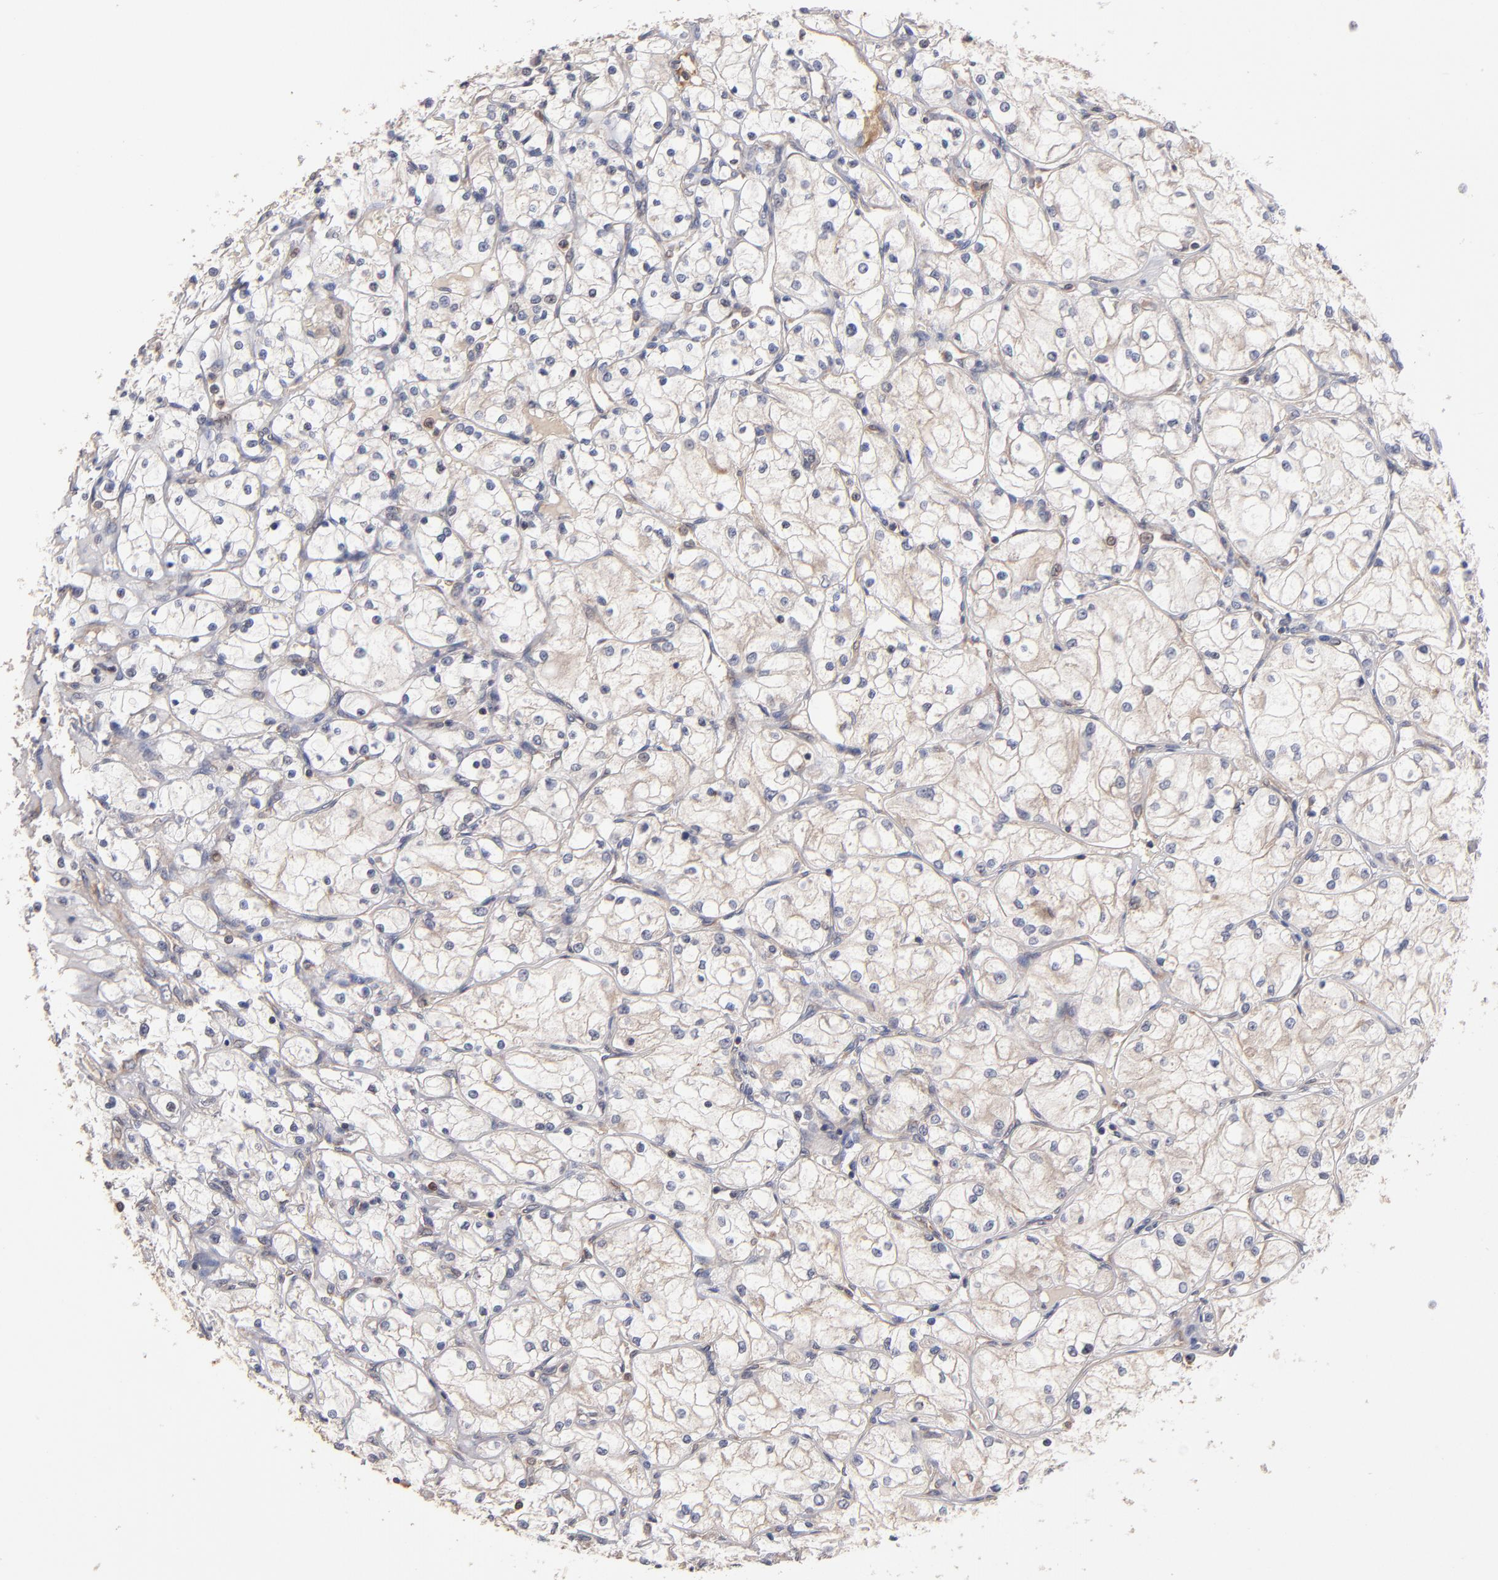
{"staining": {"intensity": "weak", "quantity": "<25%", "location": "cytoplasmic/membranous"}, "tissue": "renal cancer", "cell_type": "Tumor cells", "image_type": "cancer", "snomed": [{"axis": "morphology", "description": "Adenocarcinoma, NOS"}, {"axis": "topography", "description": "Kidney"}], "caption": "DAB (3,3'-diaminobenzidine) immunohistochemical staining of renal adenocarcinoma reveals no significant expression in tumor cells.", "gene": "DACT1", "patient": {"sex": "male", "age": 61}}